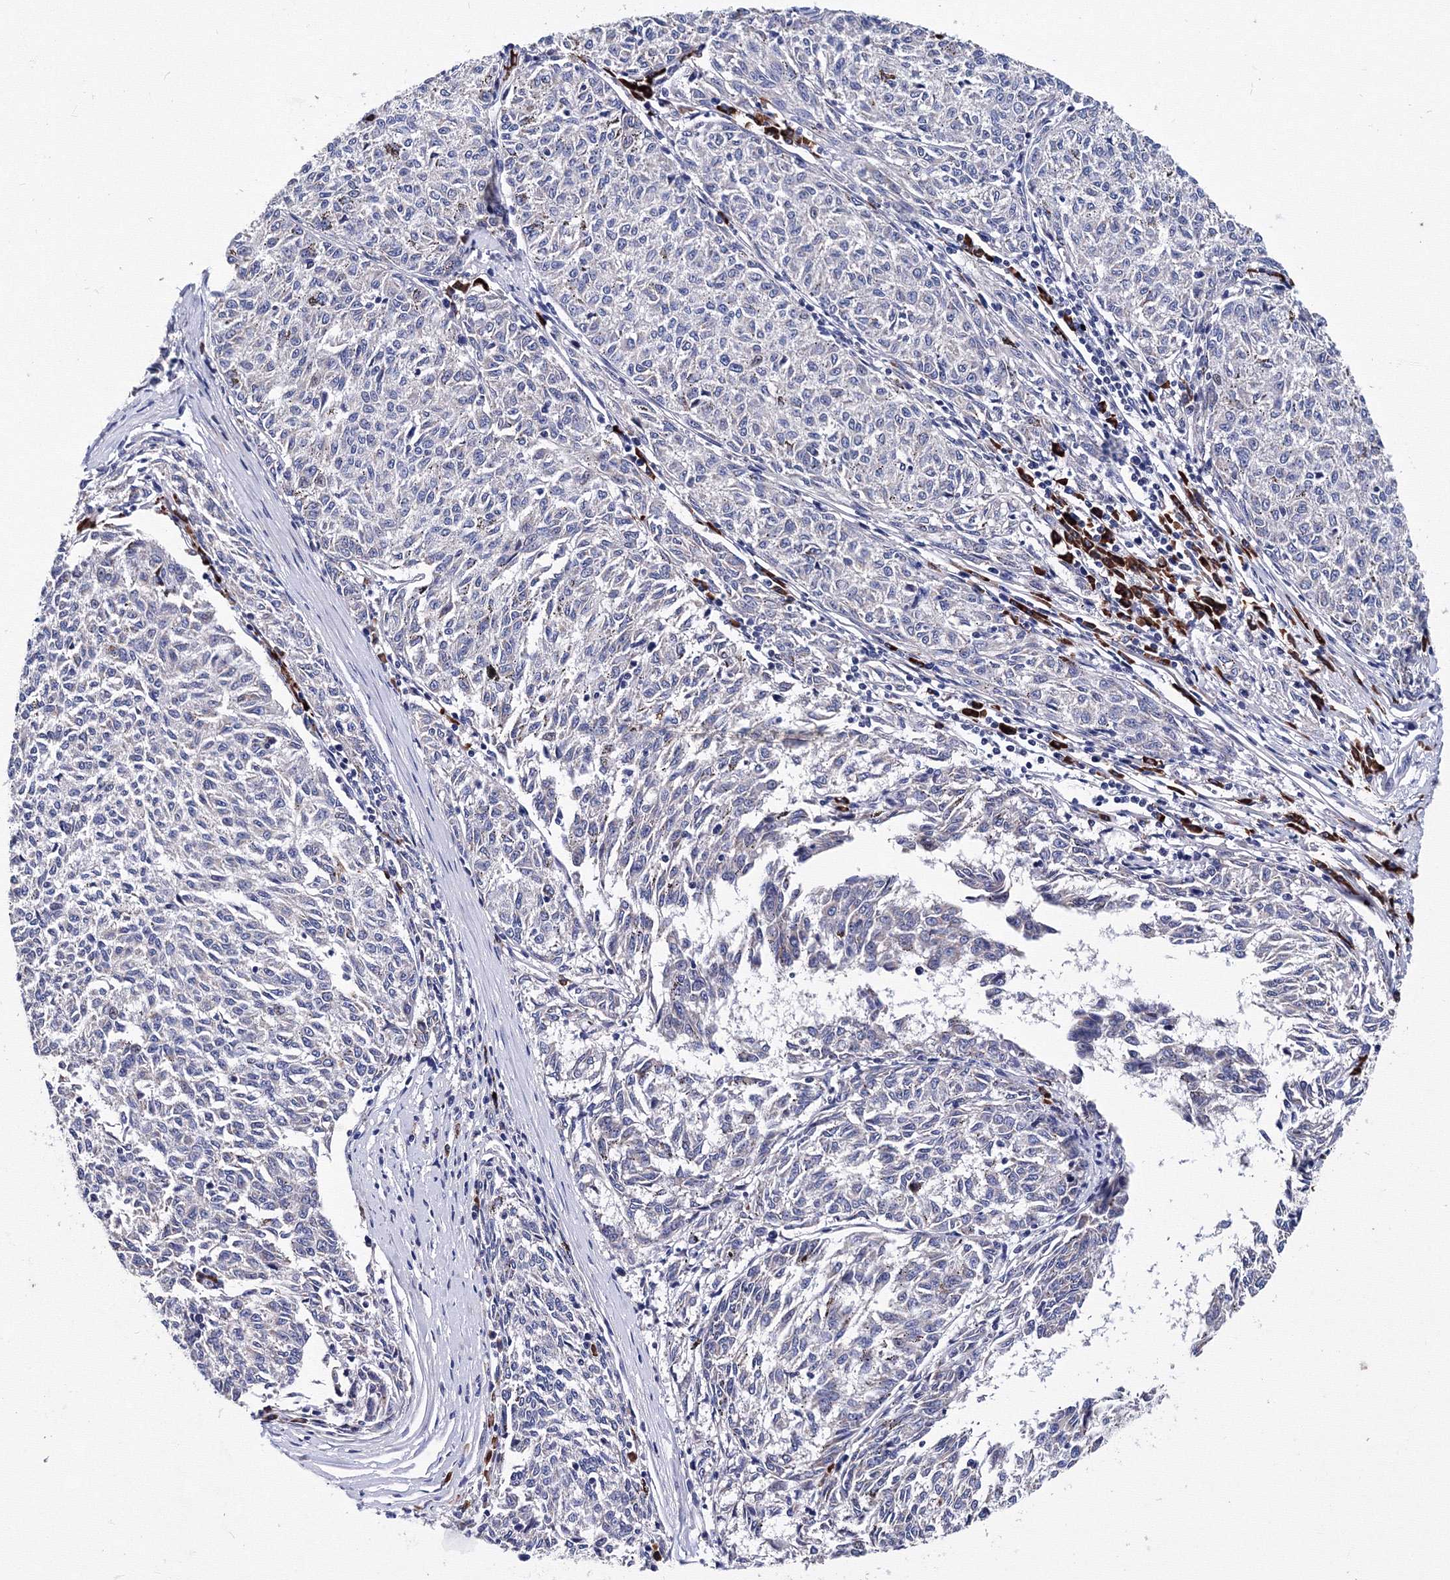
{"staining": {"intensity": "negative", "quantity": "none", "location": "none"}, "tissue": "melanoma", "cell_type": "Tumor cells", "image_type": "cancer", "snomed": [{"axis": "morphology", "description": "Malignant melanoma, NOS"}, {"axis": "topography", "description": "Skin"}], "caption": "Protein analysis of melanoma demonstrates no significant positivity in tumor cells.", "gene": "TRPM2", "patient": {"sex": "female", "age": 72}}